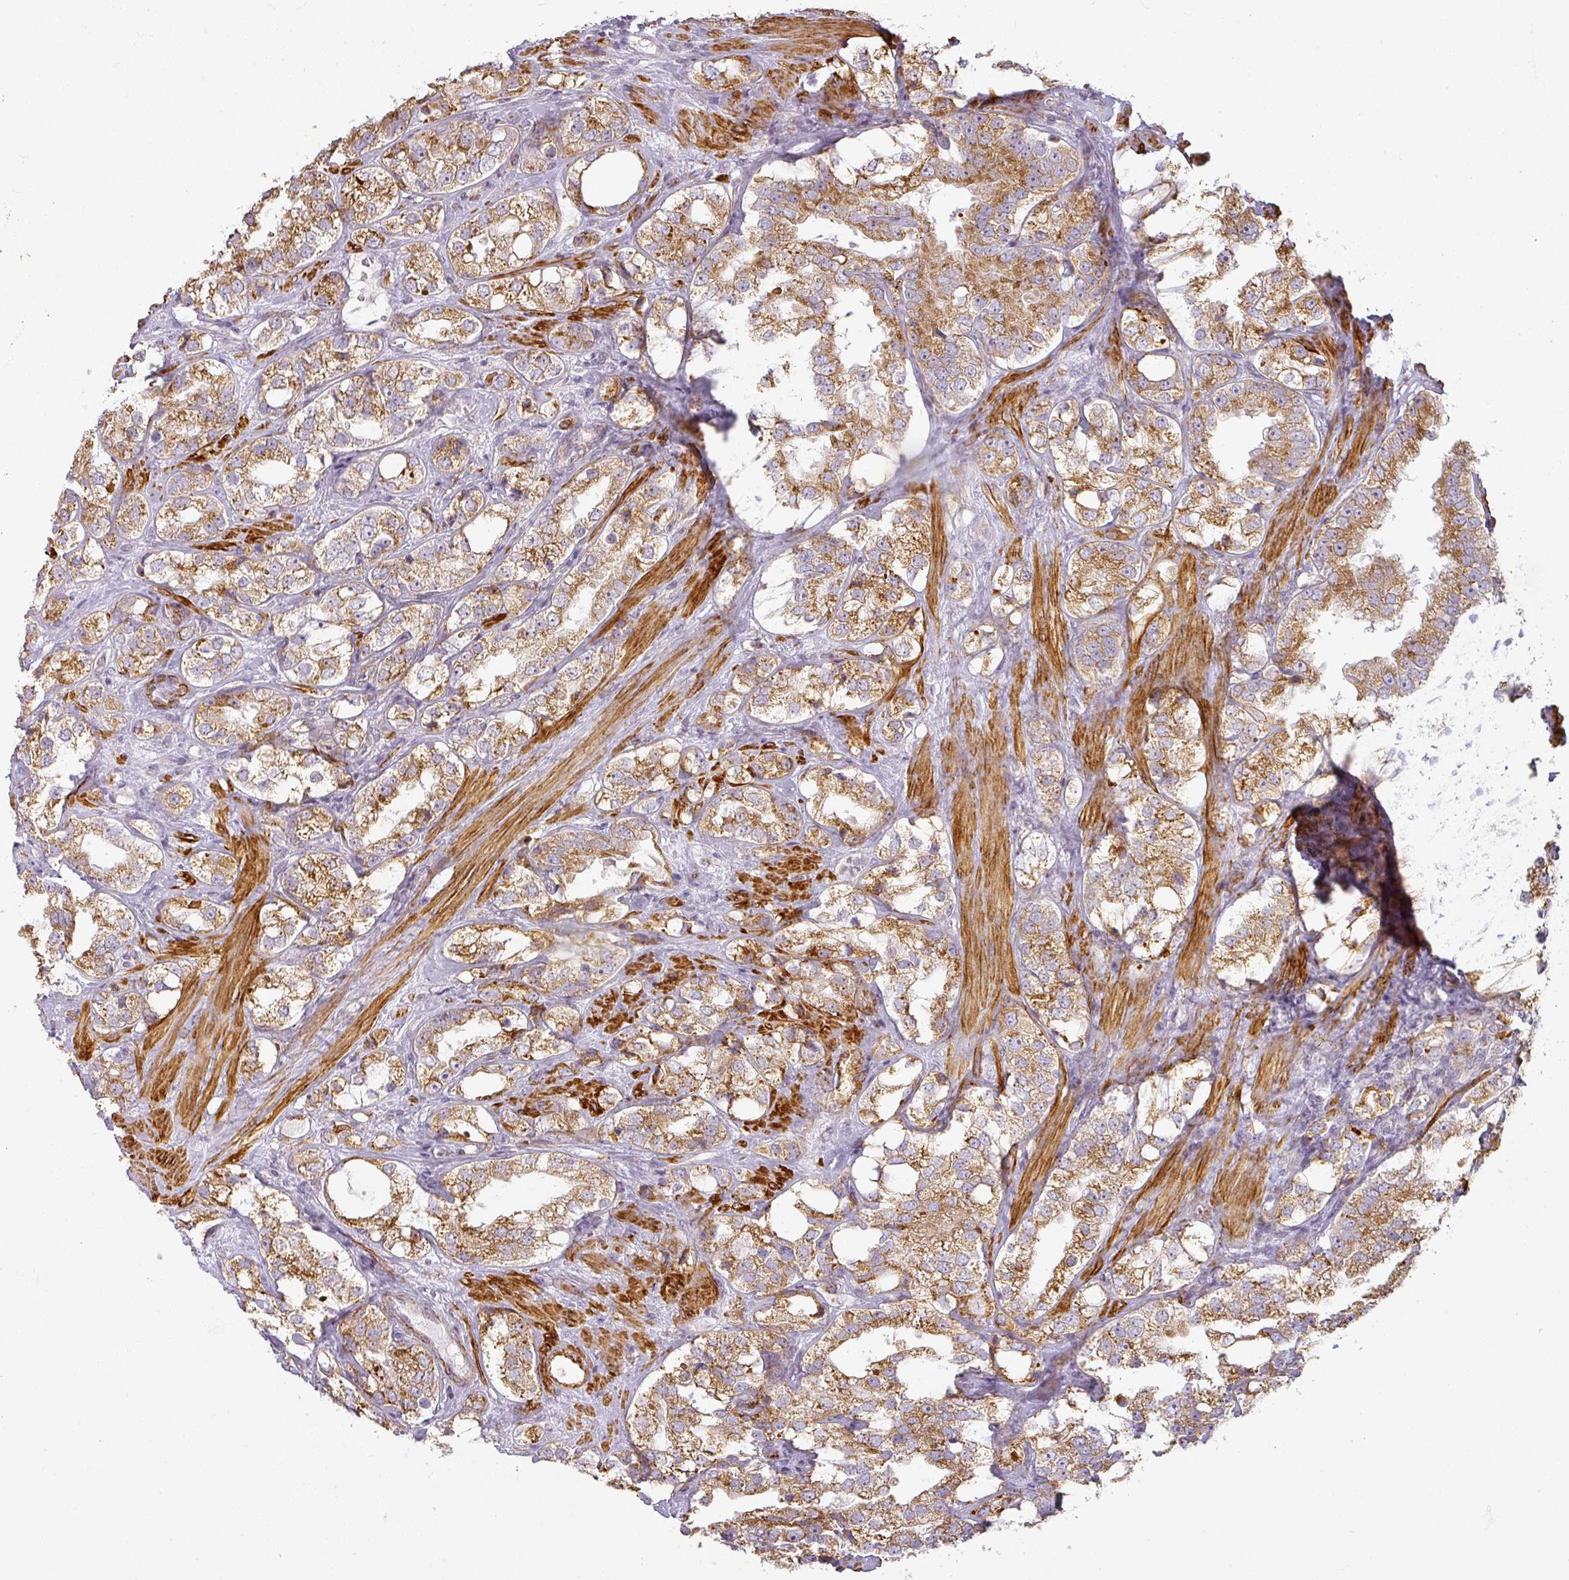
{"staining": {"intensity": "moderate", "quantity": ">75%", "location": "cytoplasmic/membranous"}, "tissue": "prostate cancer", "cell_type": "Tumor cells", "image_type": "cancer", "snomed": [{"axis": "morphology", "description": "Adenocarcinoma, NOS"}, {"axis": "topography", "description": "Prostate"}], "caption": "High-power microscopy captured an immunohistochemistry image of prostate cancer (adenocarcinoma), revealing moderate cytoplasmic/membranous positivity in about >75% of tumor cells.", "gene": "CCDC144A", "patient": {"sex": "male", "age": 79}}